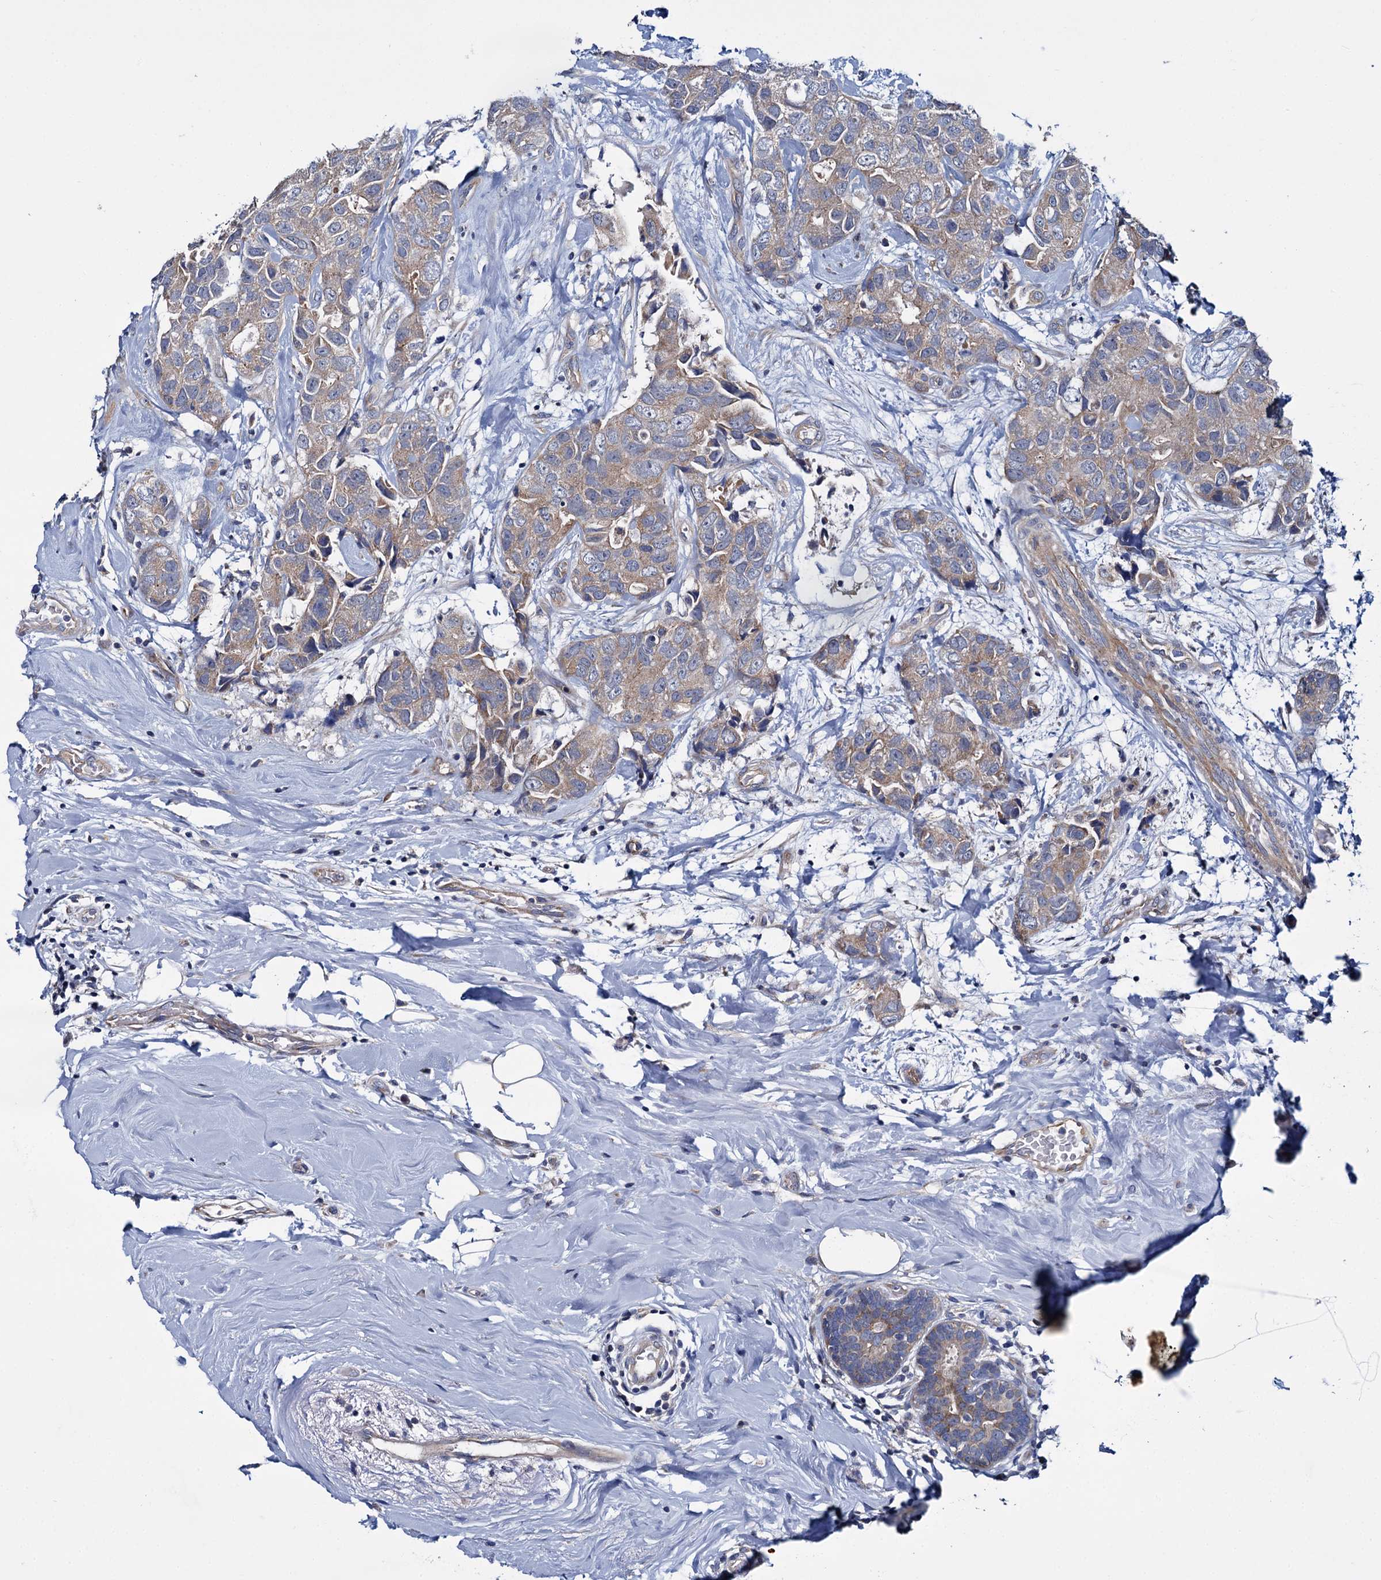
{"staining": {"intensity": "moderate", "quantity": ">75%", "location": "cytoplasmic/membranous"}, "tissue": "breast cancer", "cell_type": "Tumor cells", "image_type": "cancer", "snomed": [{"axis": "morphology", "description": "Duct carcinoma"}, {"axis": "topography", "description": "Breast"}], "caption": "High-power microscopy captured an immunohistochemistry image of breast infiltrating ductal carcinoma, revealing moderate cytoplasmic/membranous expression in approximately >75% of tumor cells. (IHC, brightfield microscopy, high magnification).", "gene": "CEP295", "patient": {"sex": "female", "age": 62}}